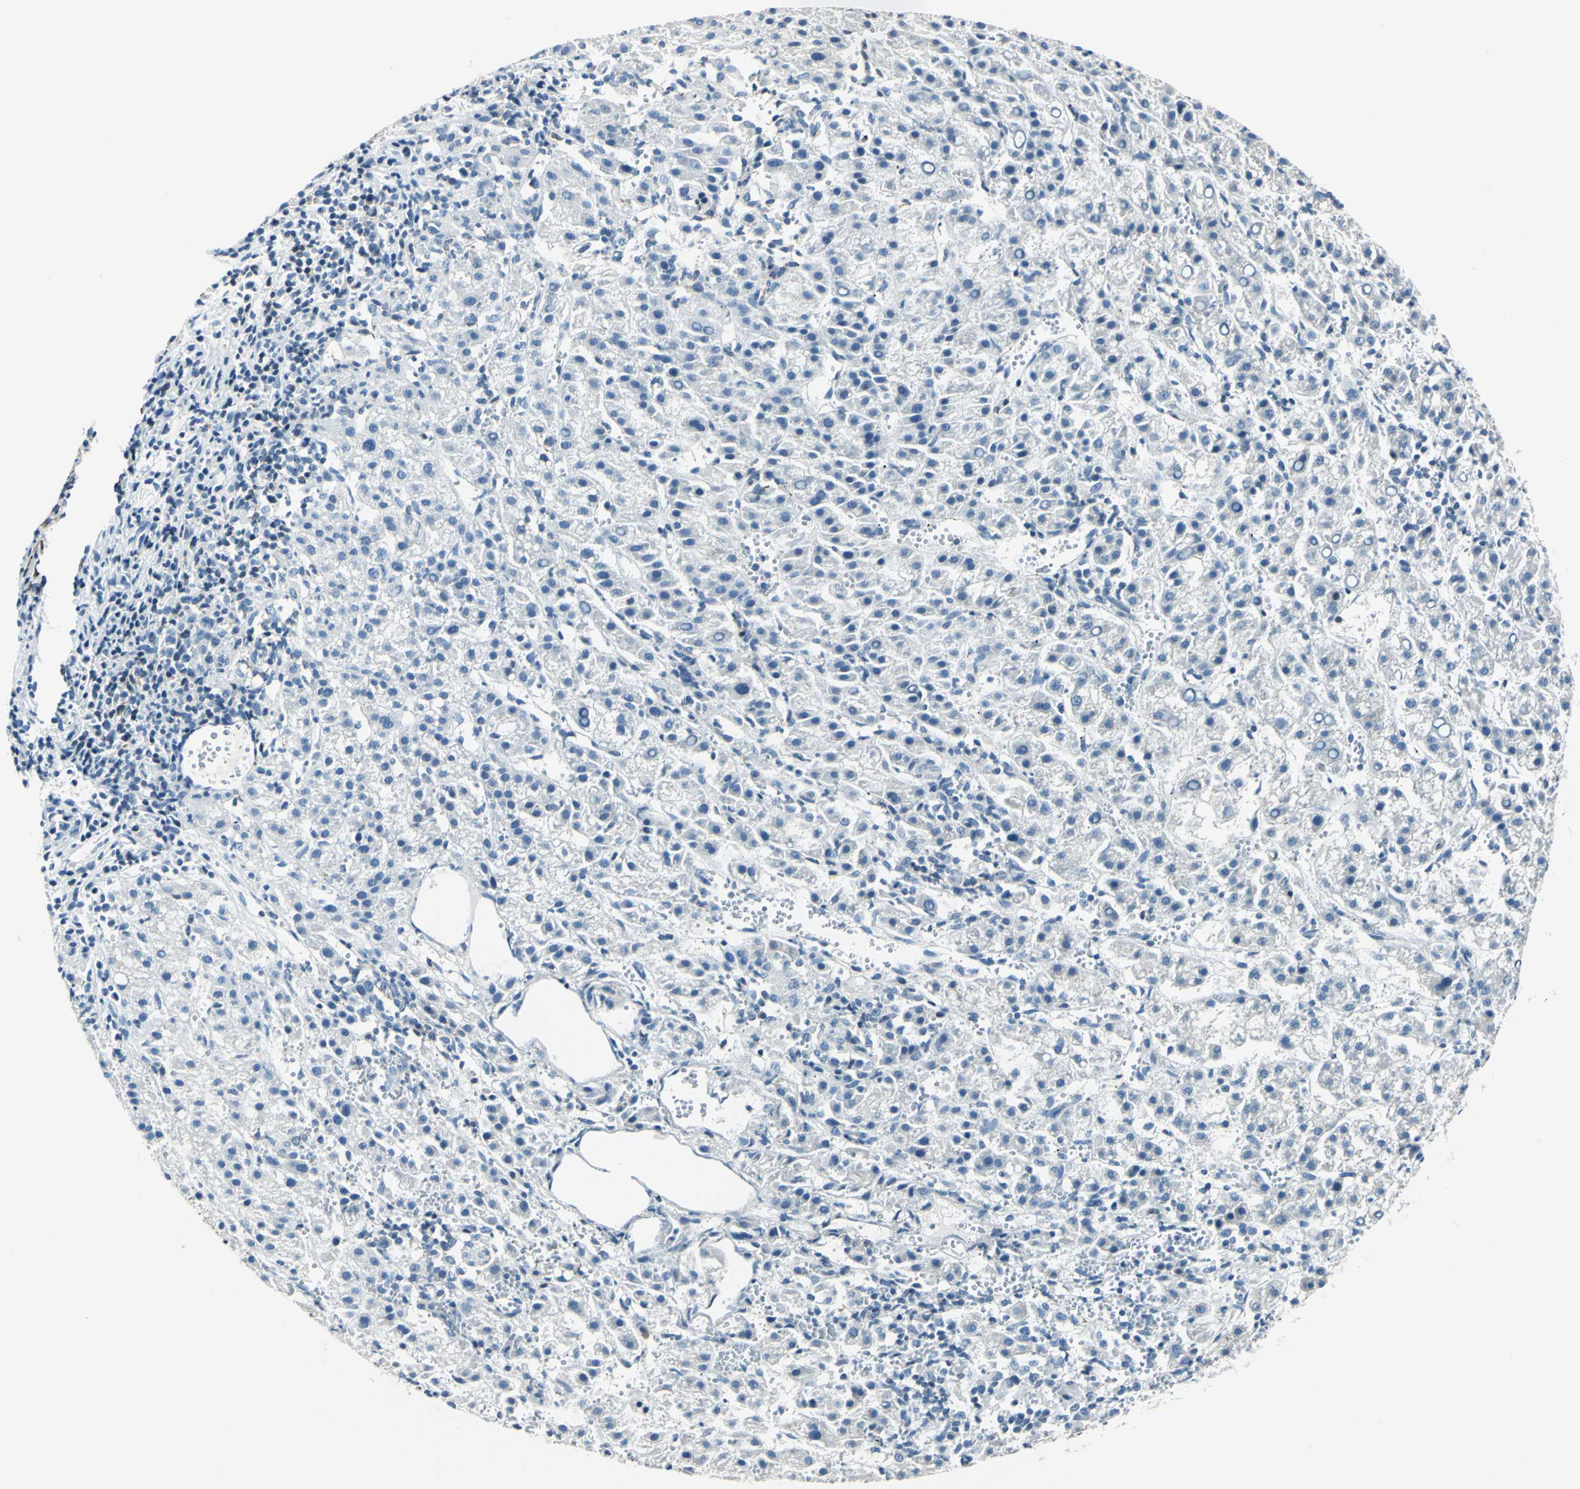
{"staining": {"intensity": "negative", "quantity": "none", "location": "none"}, "tissue": "liver cancer", "cell_type": "Tumor cells", "image_type": "cancer", "snomed": [{"axis": "morphology", "description": "Carcinoma, Hepatocellular, NOS"}, {"axis": "topography", "description": "Liver"}], "caption": "DAB (3,3'-diaminobenzidine) immunohistochemical staining of human liver cancer (hepatocellular carcinoma) demonstrates no significant staining in tumor cells.", "gene": "HCFC2", "patient": {"sex": "female", "age": 58}}